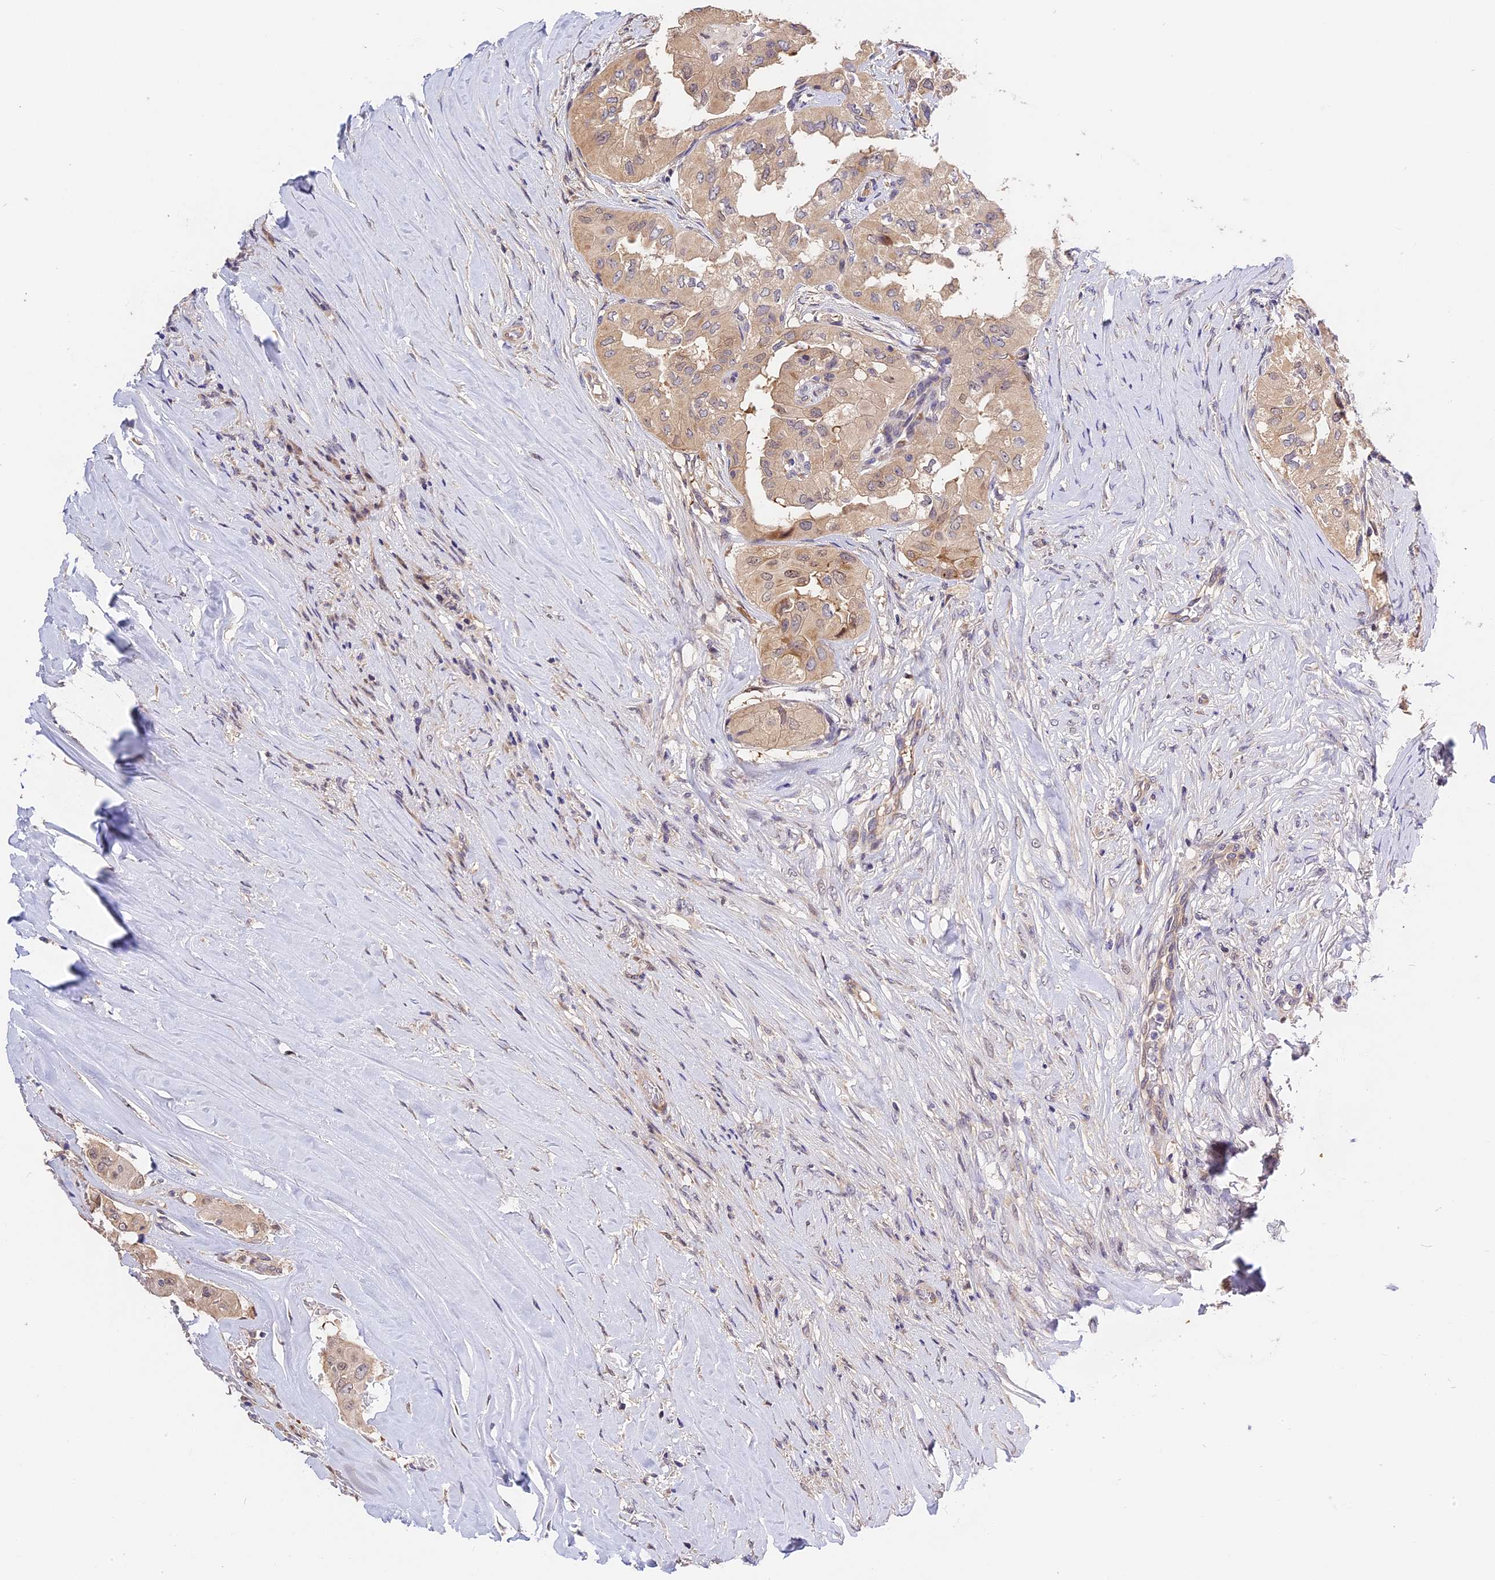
{"staining": {"intensity": "weak", "quantity": ">75%", "location": "cytoplasmic/membranous,nuclear"}, "tissue": "thyroid cancer", "cell_type": "Tumor cells", "image_type": "cancer", "snomed": [{"axis": "morphology", "description": "Papillary adenocarcinoma, NOS"}, {"axis": "topography", "description": "Thyroid gland"}], "caption": "This is an image of immunohistochemistry staining of thyroid cancer (papillary adenocarcinoma), which shows weak expression in the cytoplasmic/membranous and nuclear of tumor cells.", "gene": "BSCL2", "patient": {"sex": "female", "age": 59}}